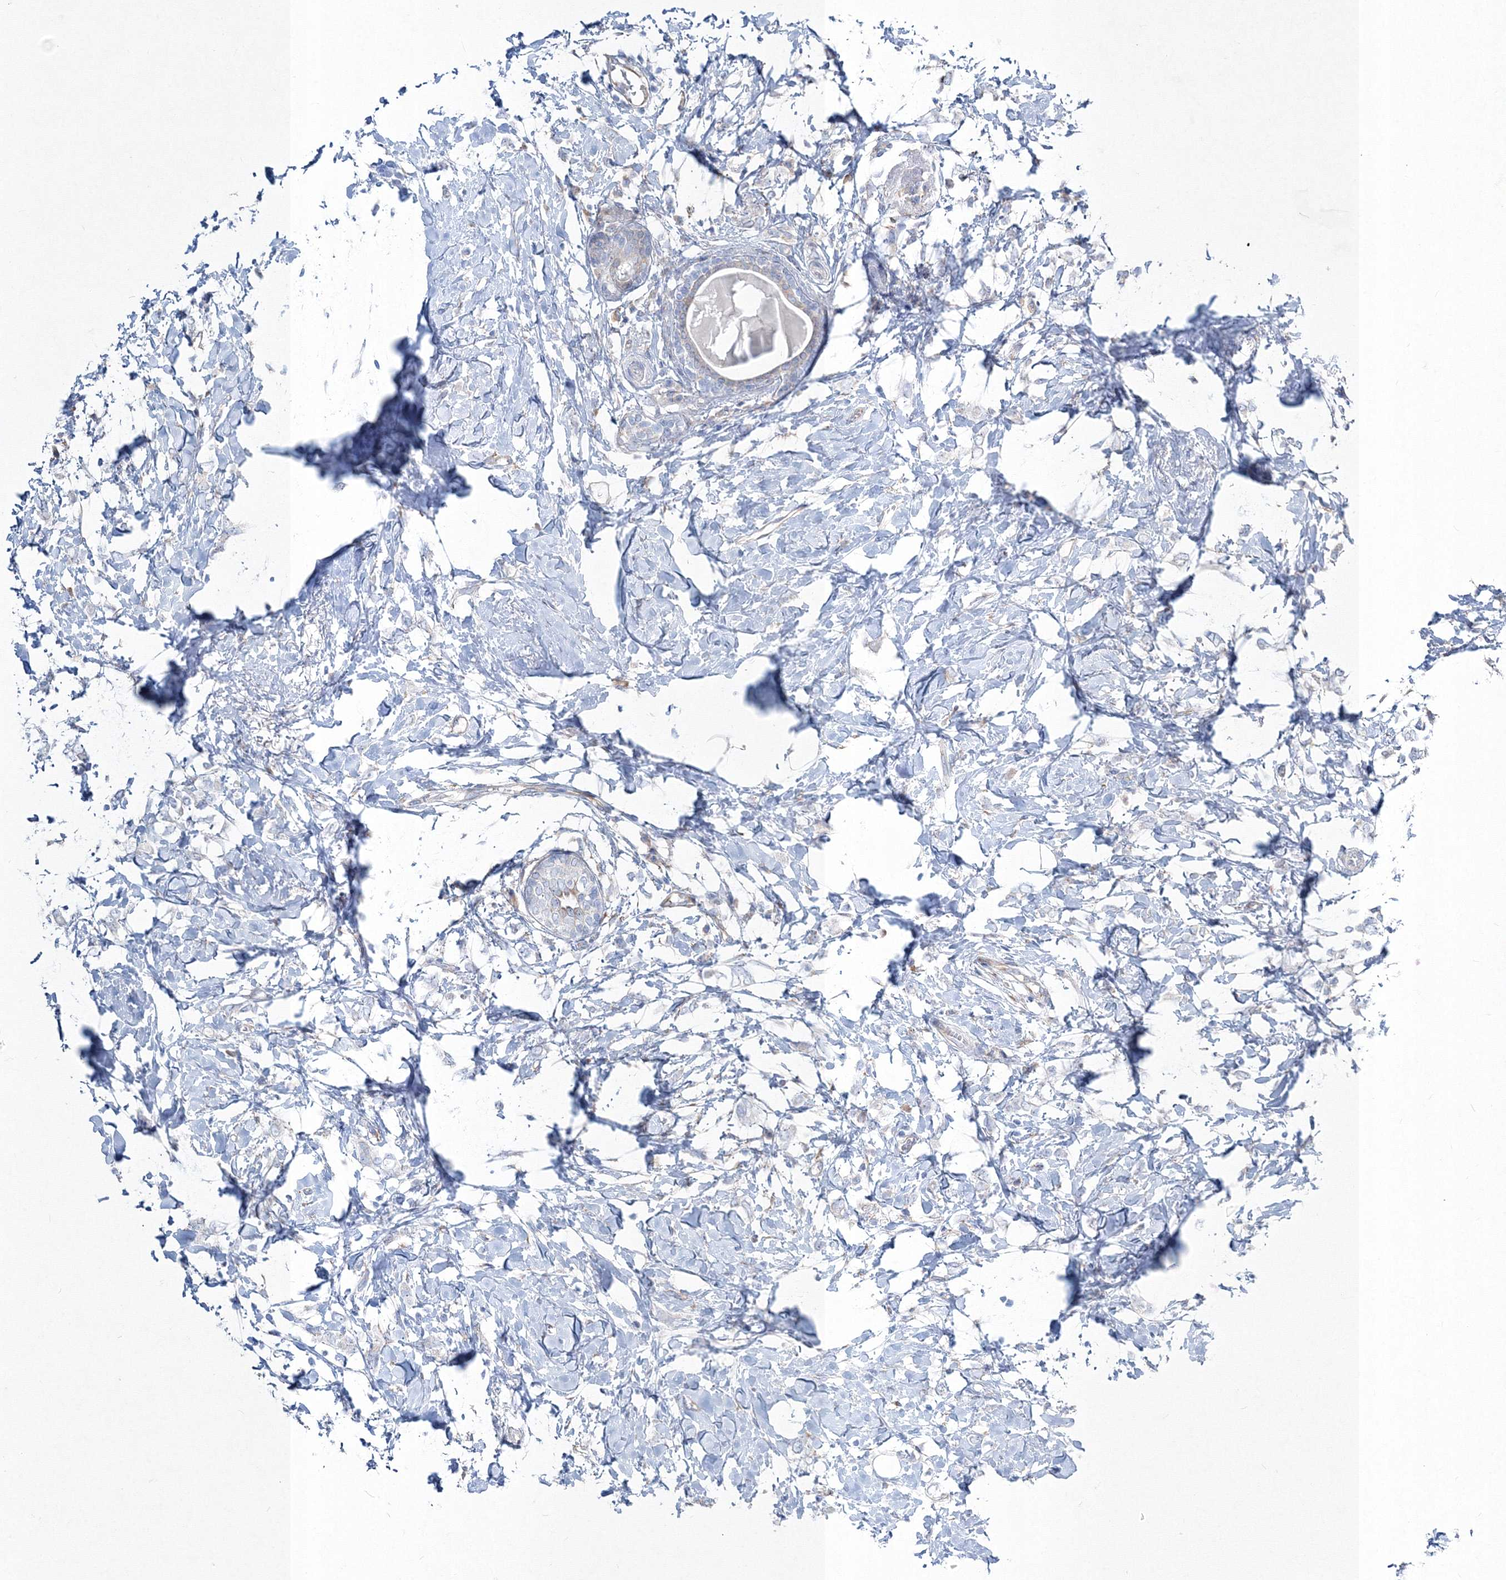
{"staining": {"intensity": "negative", "quantity": "none", "location": "none"}, "tissue": "breast cancer", "cell_type": "Tumor cells", "image_type": "cancer", "snomed": [{"axis": "morphology", "description": "Normal tissue, NOS"}, {"axis": "morphology", "description": "Lobular carcinoma"}, {"axis": "topography", "description": "Breast"}], "caption": "Immunohistochemical staining of human breast cancer exhibits no significant positivity in tumor cells.", "gene": "RCN1", "patient": {"sex": "female", "age": 47}}